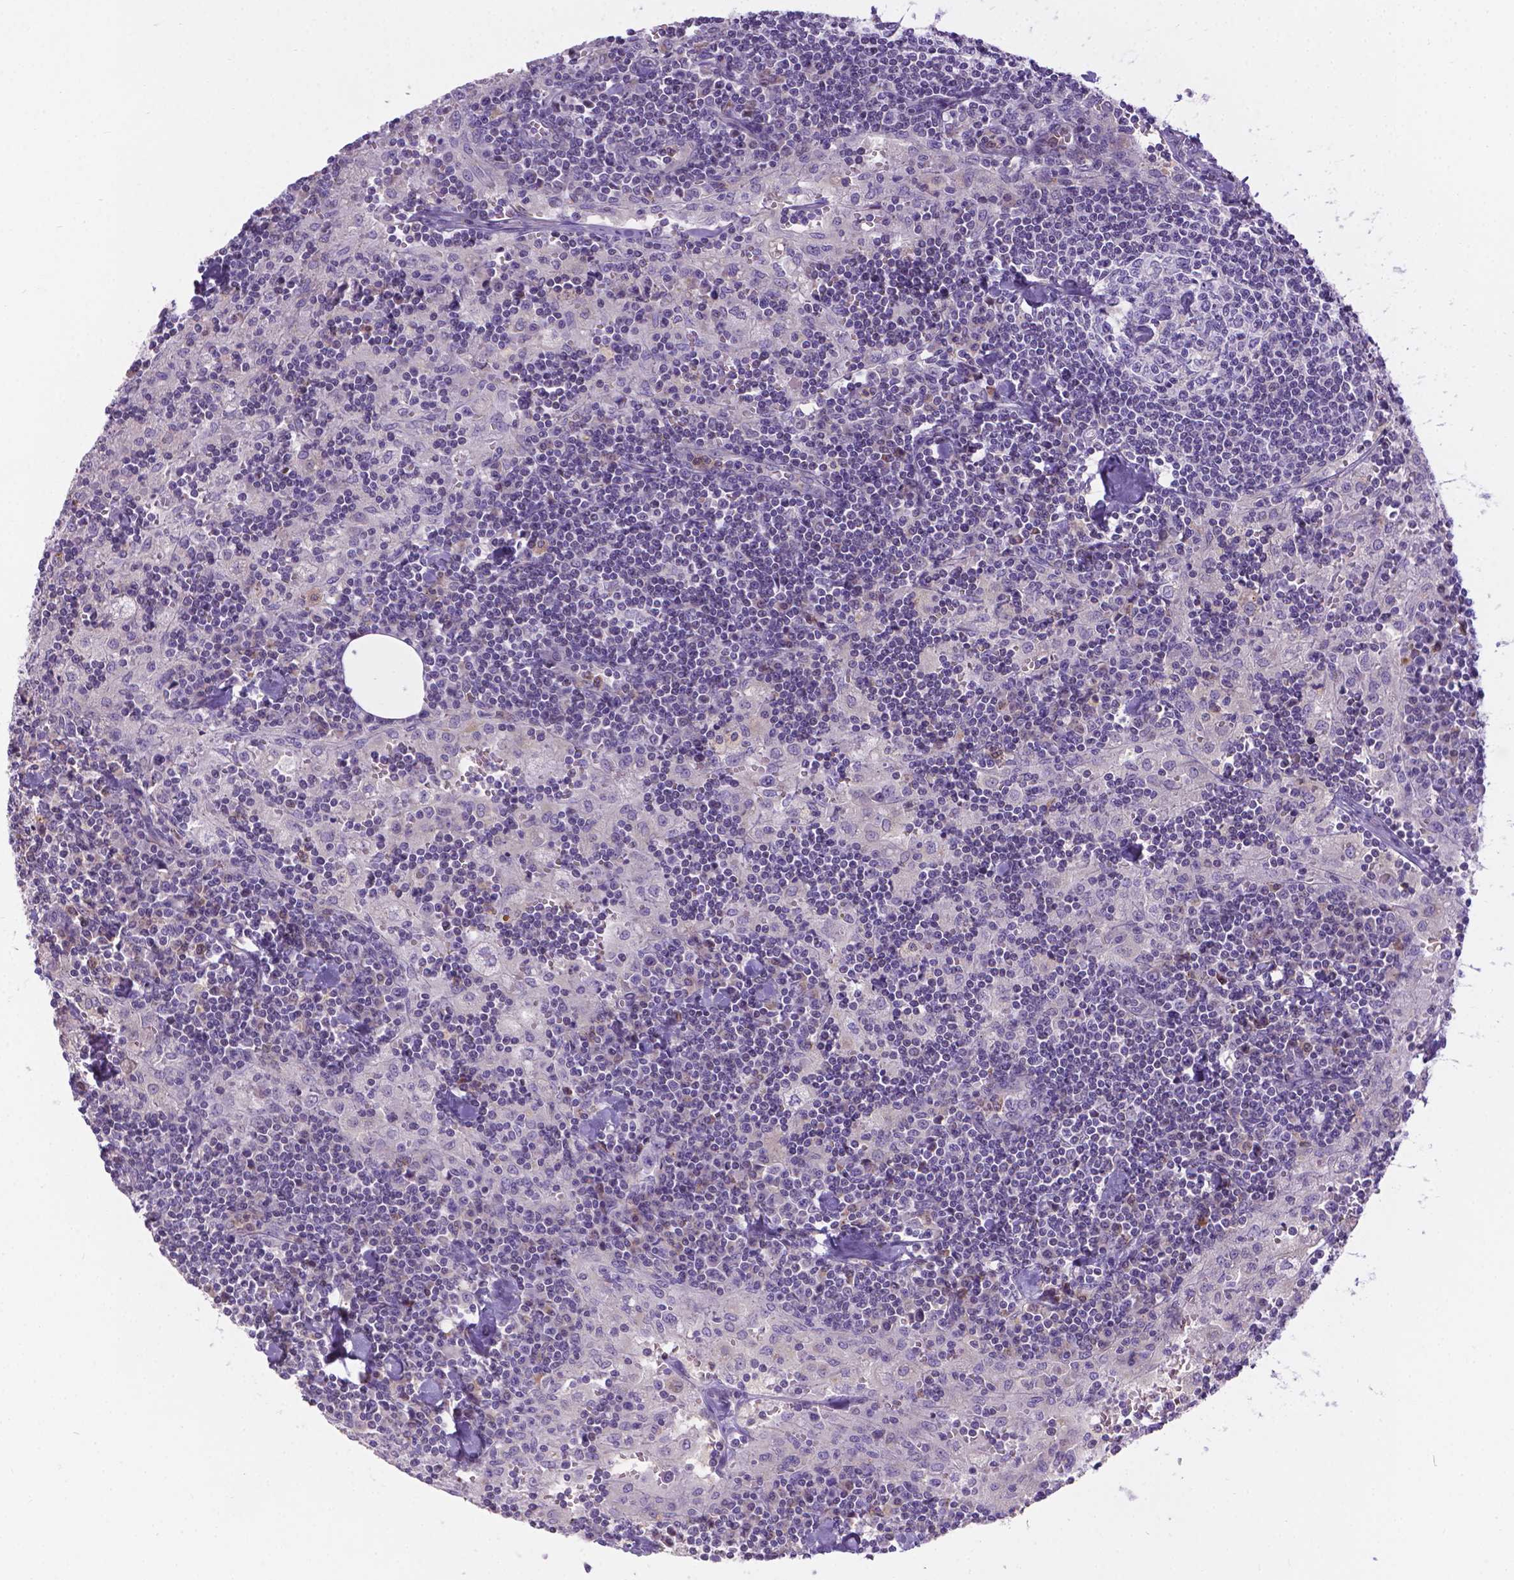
{"staining": {"intensity": "negative", "quantity": "none", "location": "none"}, "tissue": "lymph node", "cell_type": "Germinal center cells", "image_type": "normal", "snomed": [{"axis": "morphology", "description": "Normal tissue, NOS"}, {"axis": "topography", "description": "Lymph node"}], "caption": "Immunohistochemical staining of unremarkable human lymph node demonstrates no significant positivity in germinal center cells.", "gene": "TM4SF18", "patient": {"sex": "male", "age": 55}}